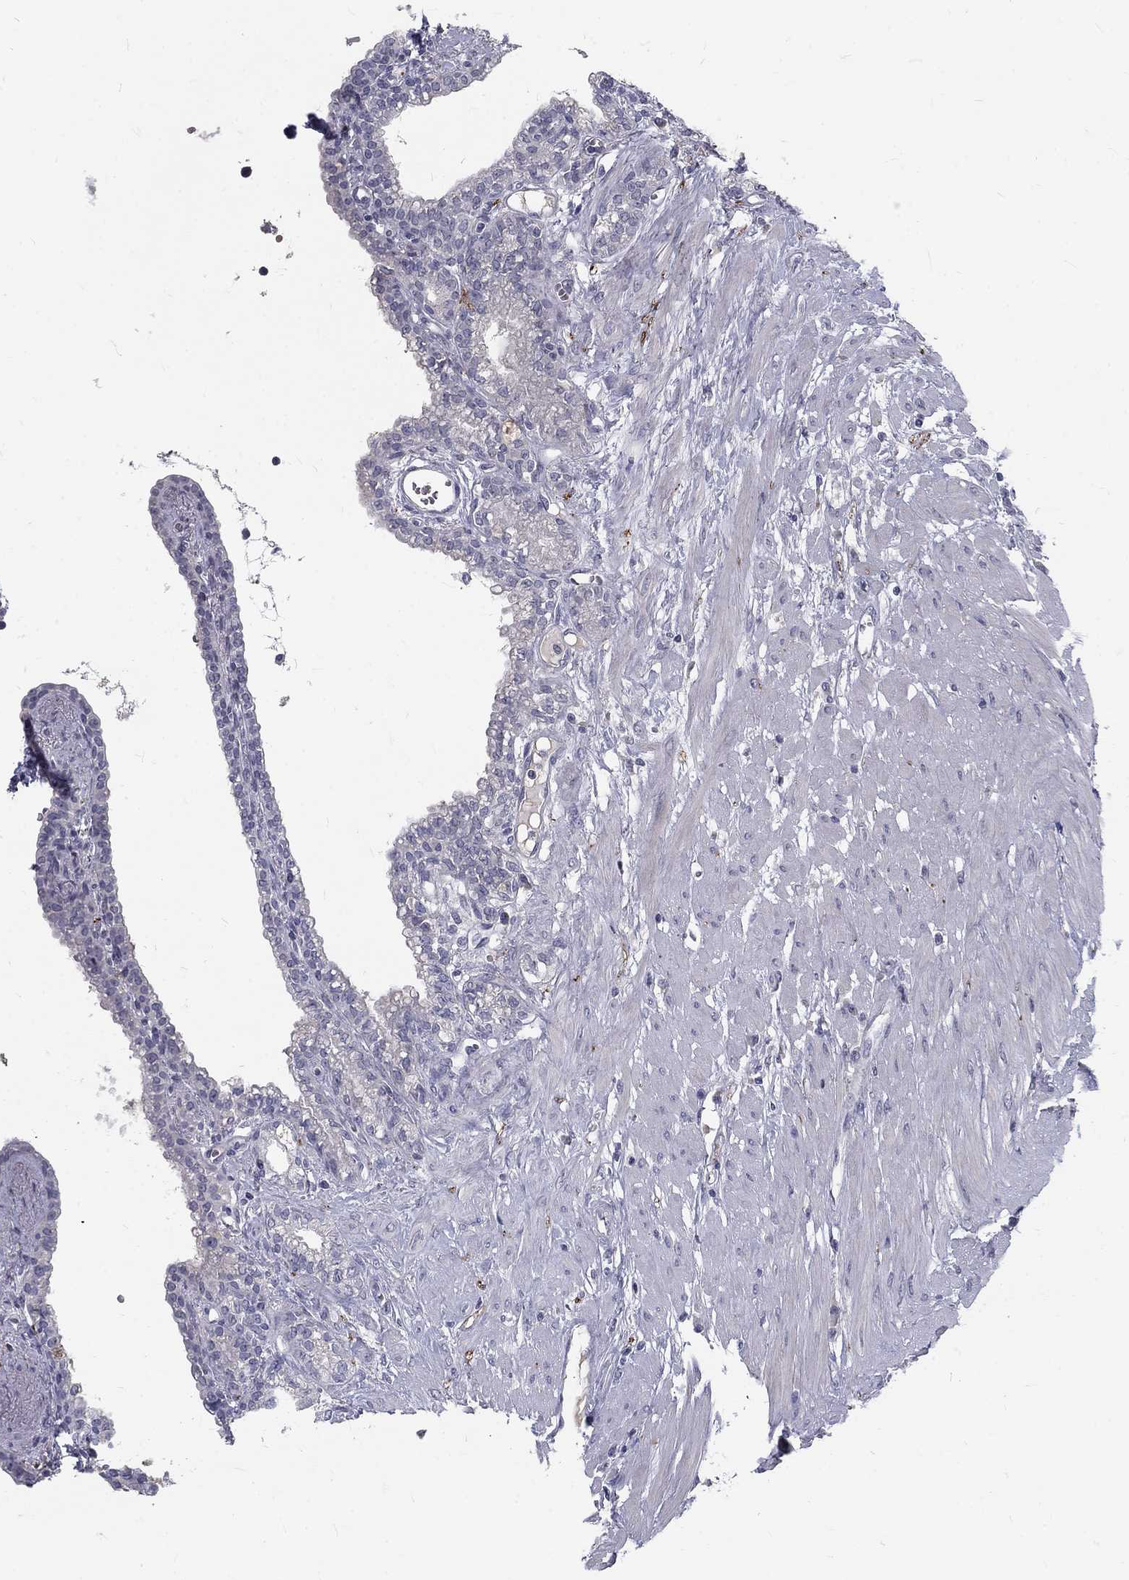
{"staining": {"intensity": "negative", "quantity": "none", "location": "none"}, "tissue": "seminal vesicle", "cell_type": "Glandular cells", "image_type": "normal", "snomed": [{"axis": "morphology", "description": "Normal tissue, NOS"}, {"axis": "morphology", "description": "Urothelial carcinoma, NOS"}, {"axis": "topography", "description": "Urinary bladder"}, {"axis": "topography", "description": "Seminal veicle"}], "caption": "DAB immunohistochemical staining of benign seminal vesicle displays no significant staining in glandular cells.", "gene": "NOS1", "patient": {"sex": "male", "age": 76}}